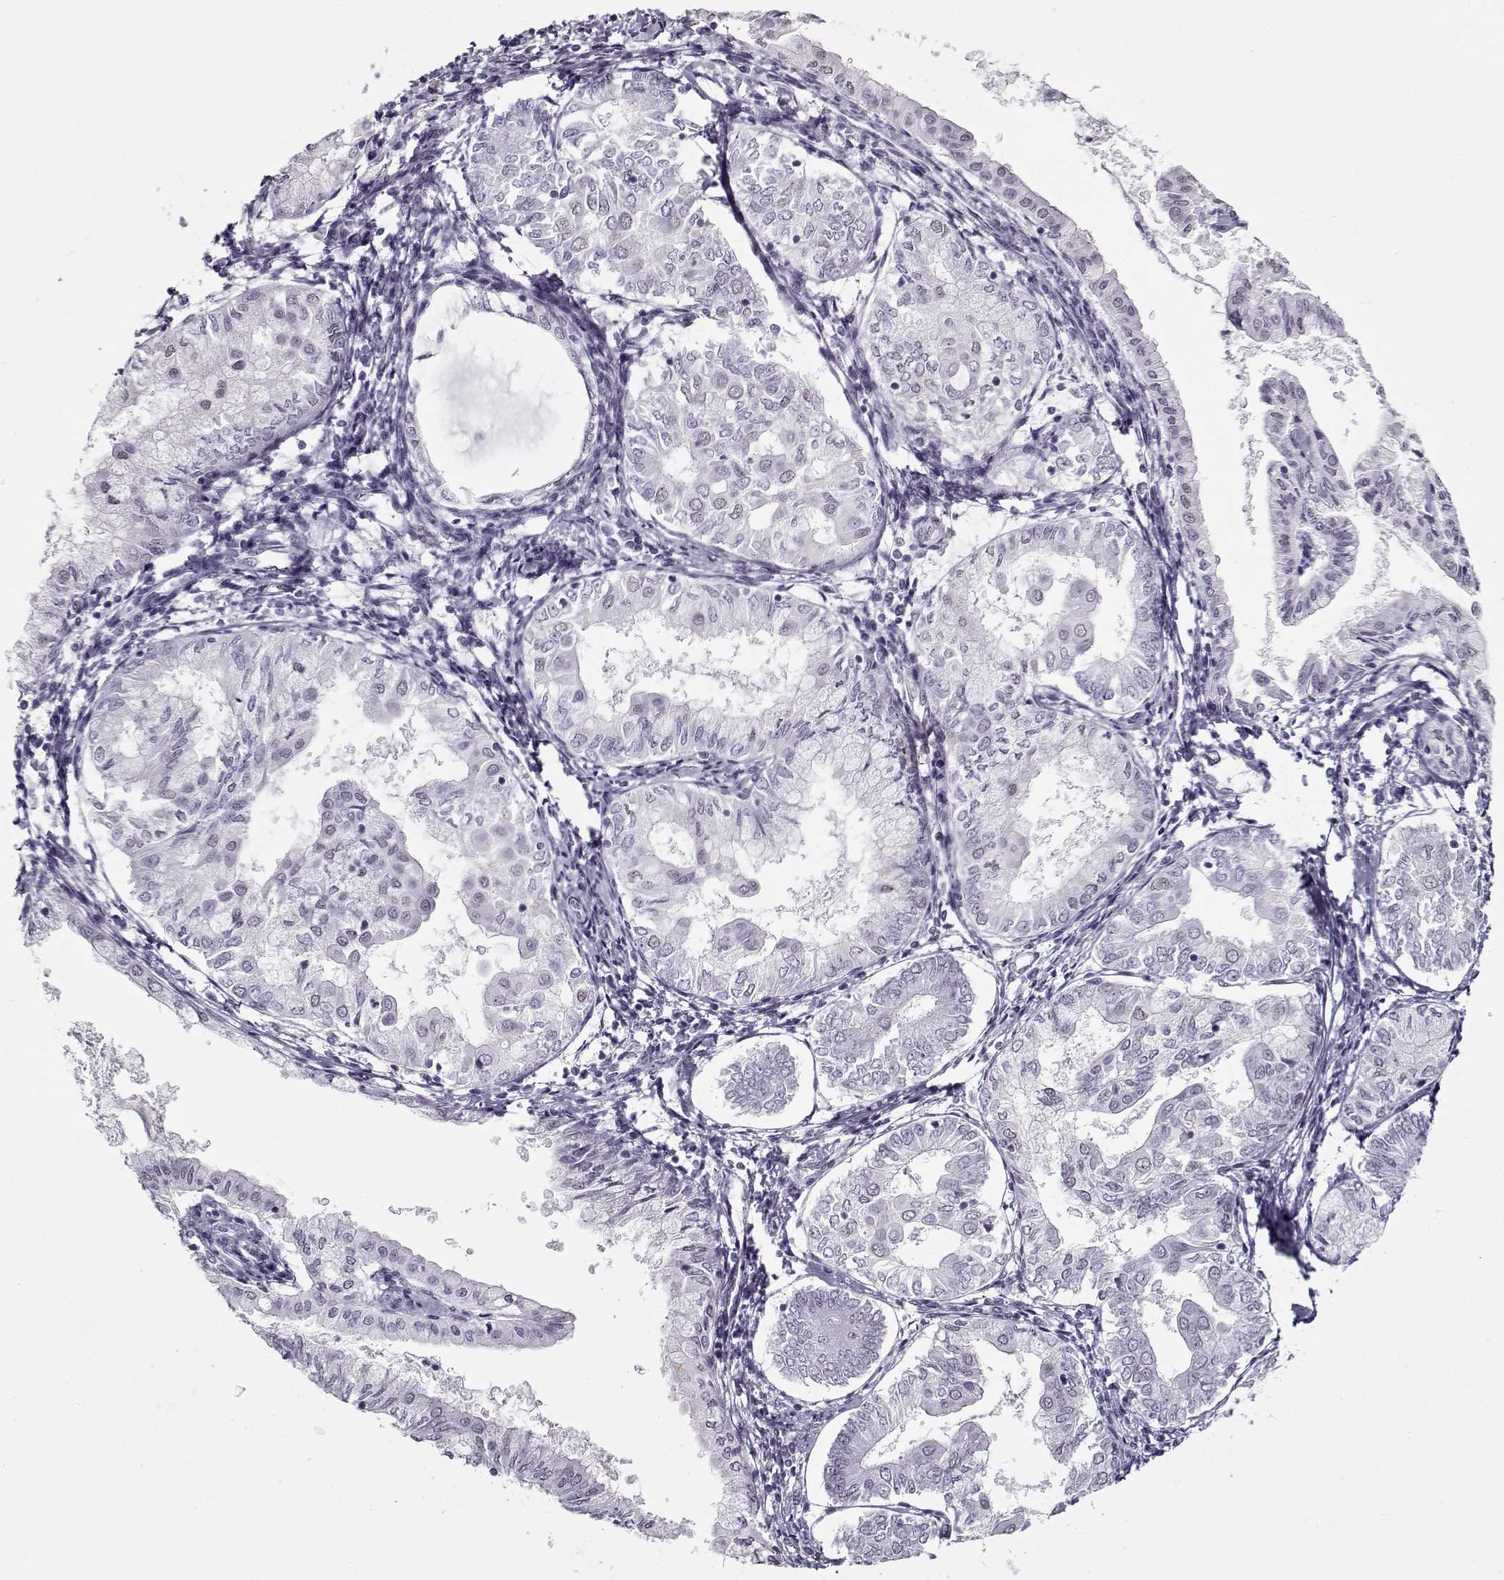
{"staining": {"intensity": "negative", "quantity": "none", "location": "none"}, "tissue": "endometrial cancer", "cell_type": "Tumor cells", "image_type": "cancer", "snomed": [{"axis": "morphology", "description": "Adenocarcinoma, NOS"}, {"axis": "topography", "description": "Endometrium"}], "caption": "Tumor cells are negative for protein expression in human endometrial cancer.", "gene": "PRMT8", "patient": {"sex": "female", "age": 68}}